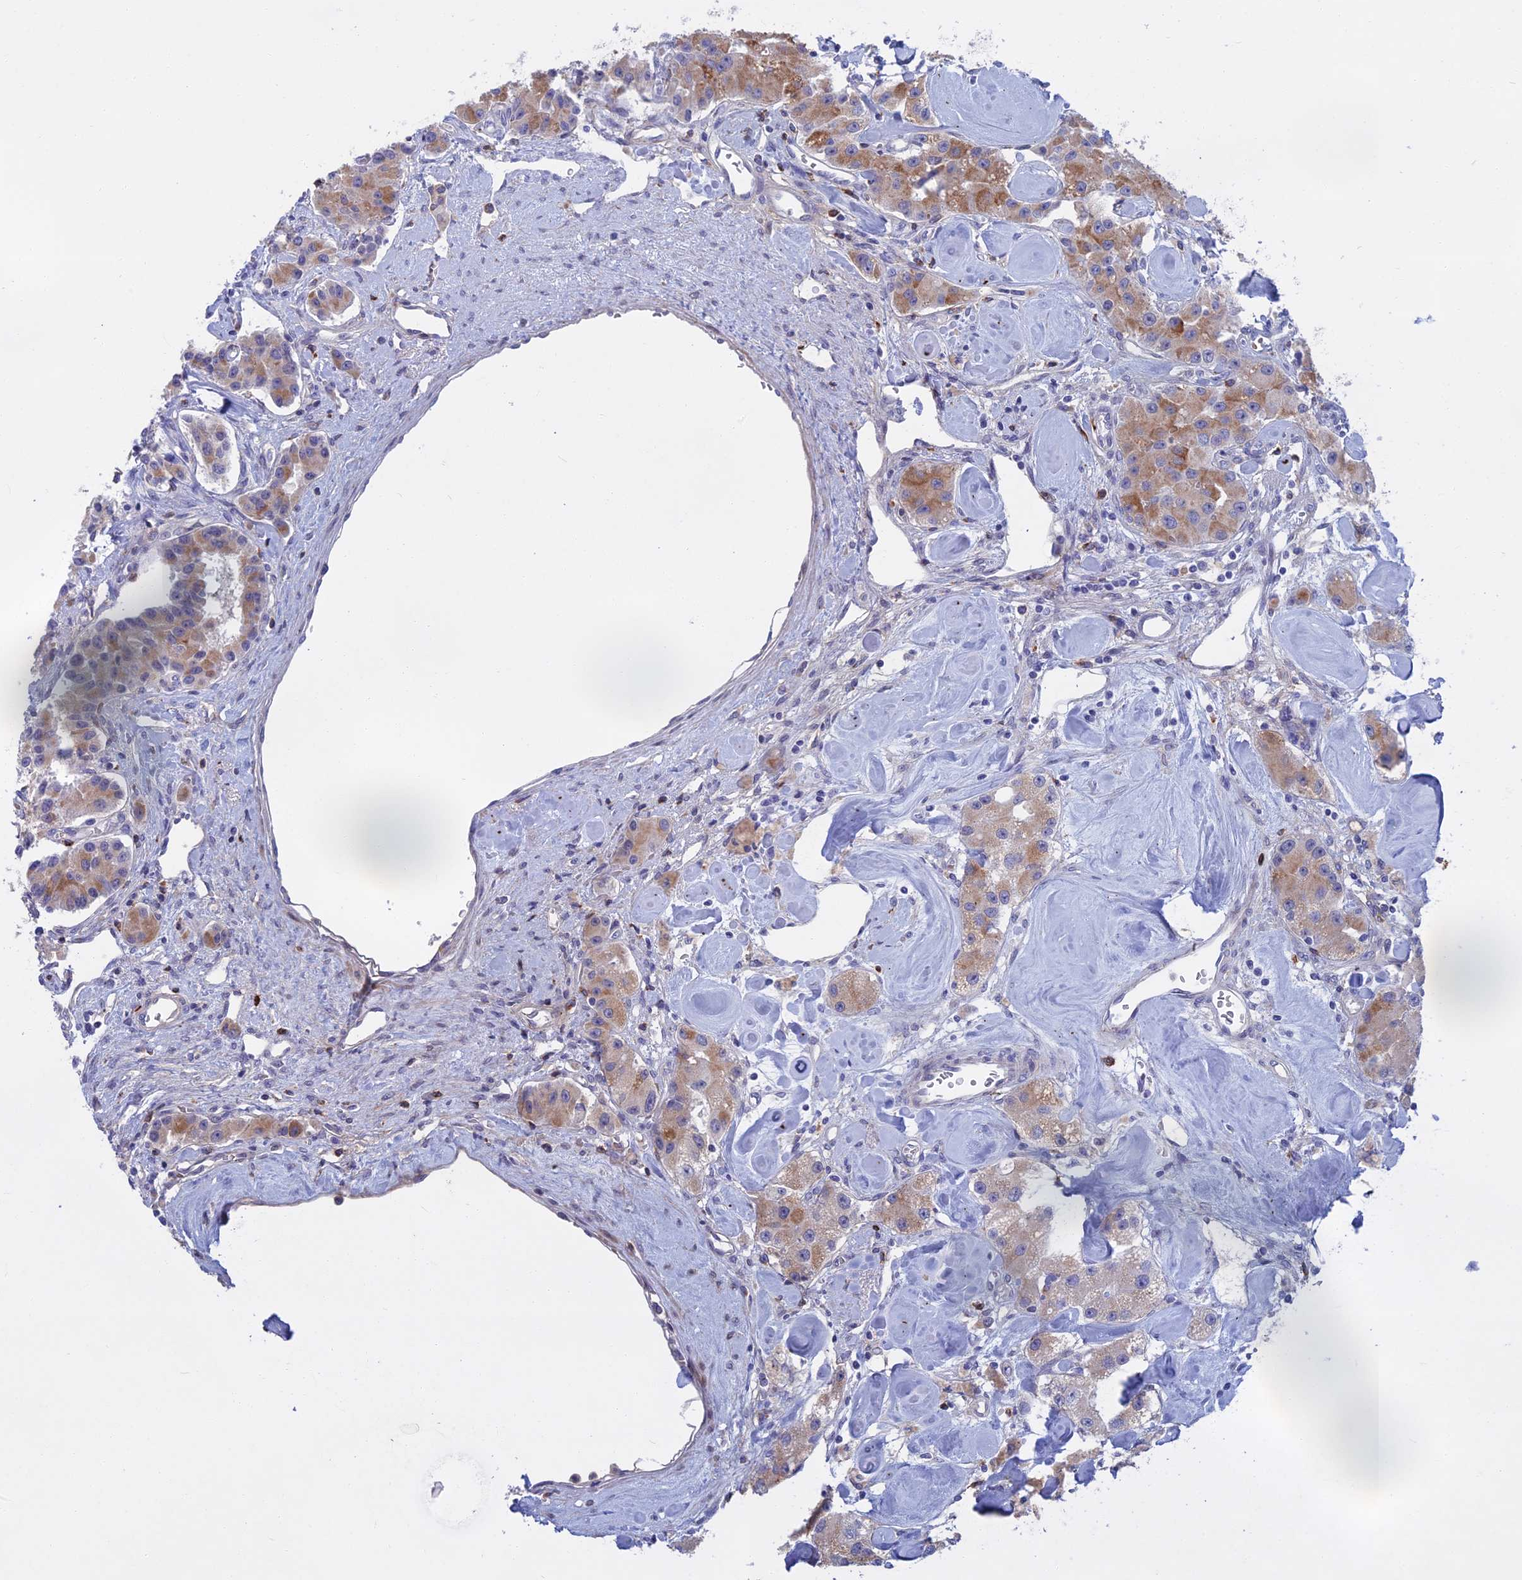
{"staining": {"intensity": "moderate", "quantity": "25%-75%", "location": "cytoplasmic/membranous"}, "tissue": "carcinoid", "cell_type": "Tumor cells", "image_type": "cancer", "snomed": [{"axis": "morphology", "description": "Carcinoid, malignant, NOS"}, {"axis": "topography", "description": "Pancreas"}], "caption": "A medium amount of moderate cytoplasmic/membranous expression is present in approximately 25%-75% of tumor cells in carcinoid (malignant) tissue. Immunohistochemistry stains the protein in brown and the nuclei are stained blue.", "gene": "SLC2A6", "patient": {"sex": "male", "age": 41}}